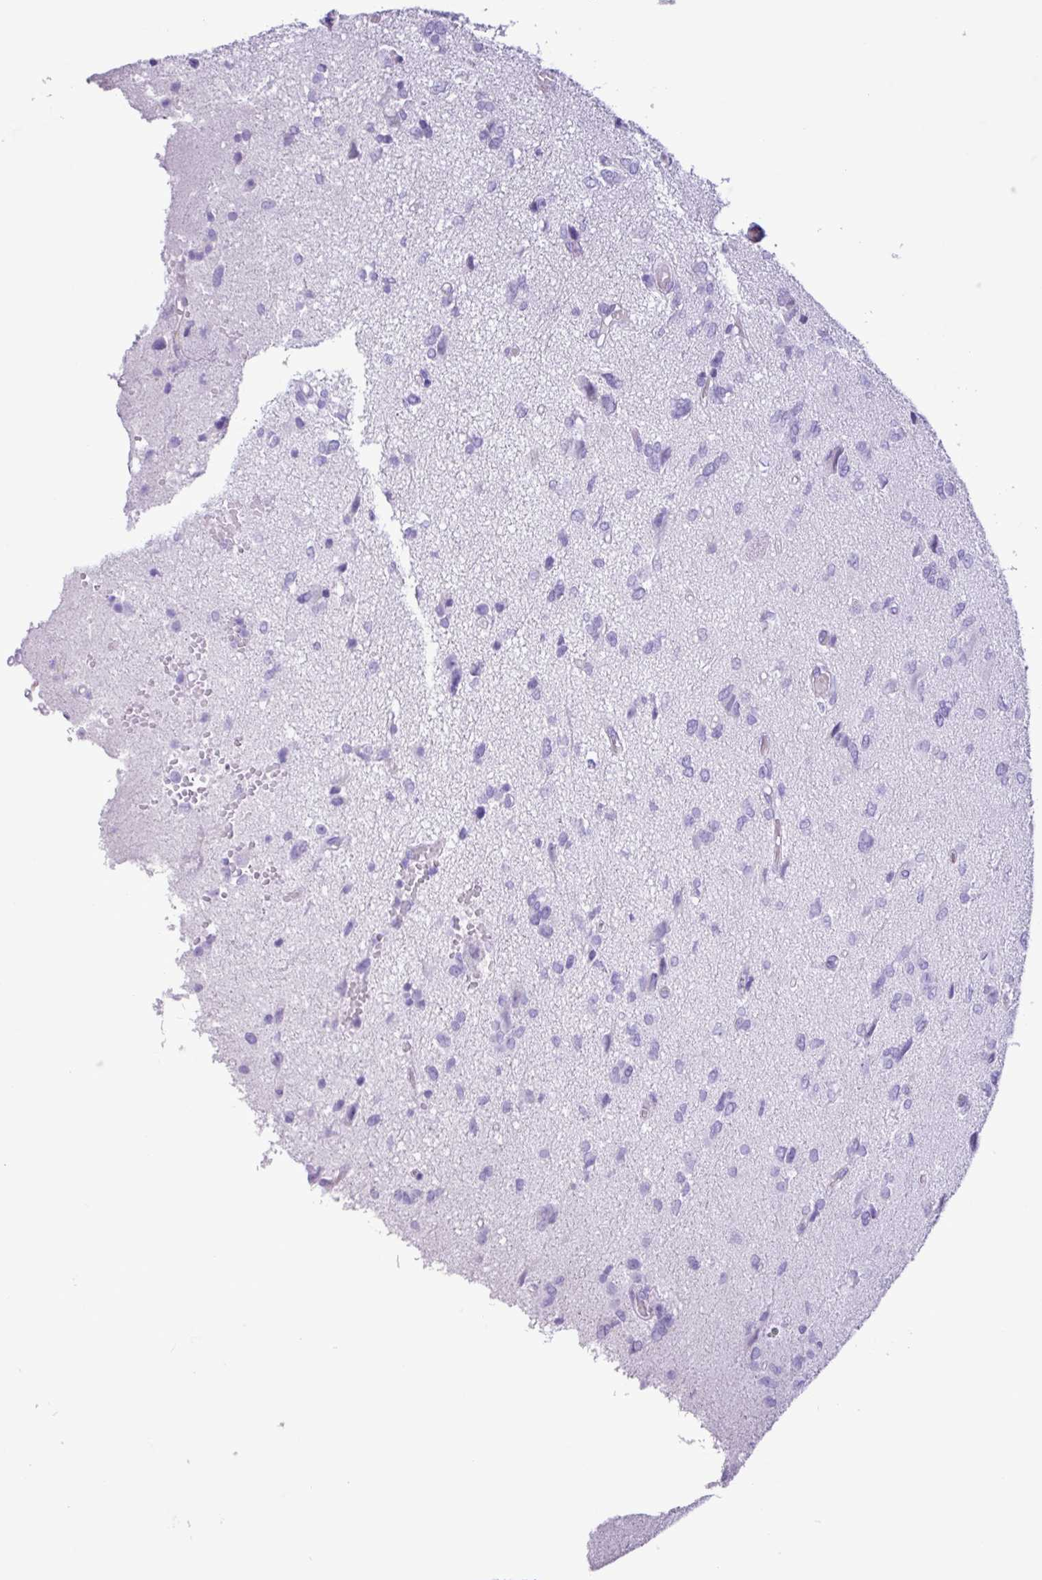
{"staining": {"intensity": "negative", "quantity": "none", "location": "none"}, "tissue": "glioma", "cell_type": "Tumor cells", "image_type": "cancer", "snomed": [{"axis": "morphology", "description": "Glioma, malignant, High grade"}, {"axis": "topography", "description": "Brain"}], "caption": "Glioma was stained to show a protein in brown. There is no significant expression in tumor cells.", "gene": "CKMT2", "patient": {"sex": "female", "age": 59}}